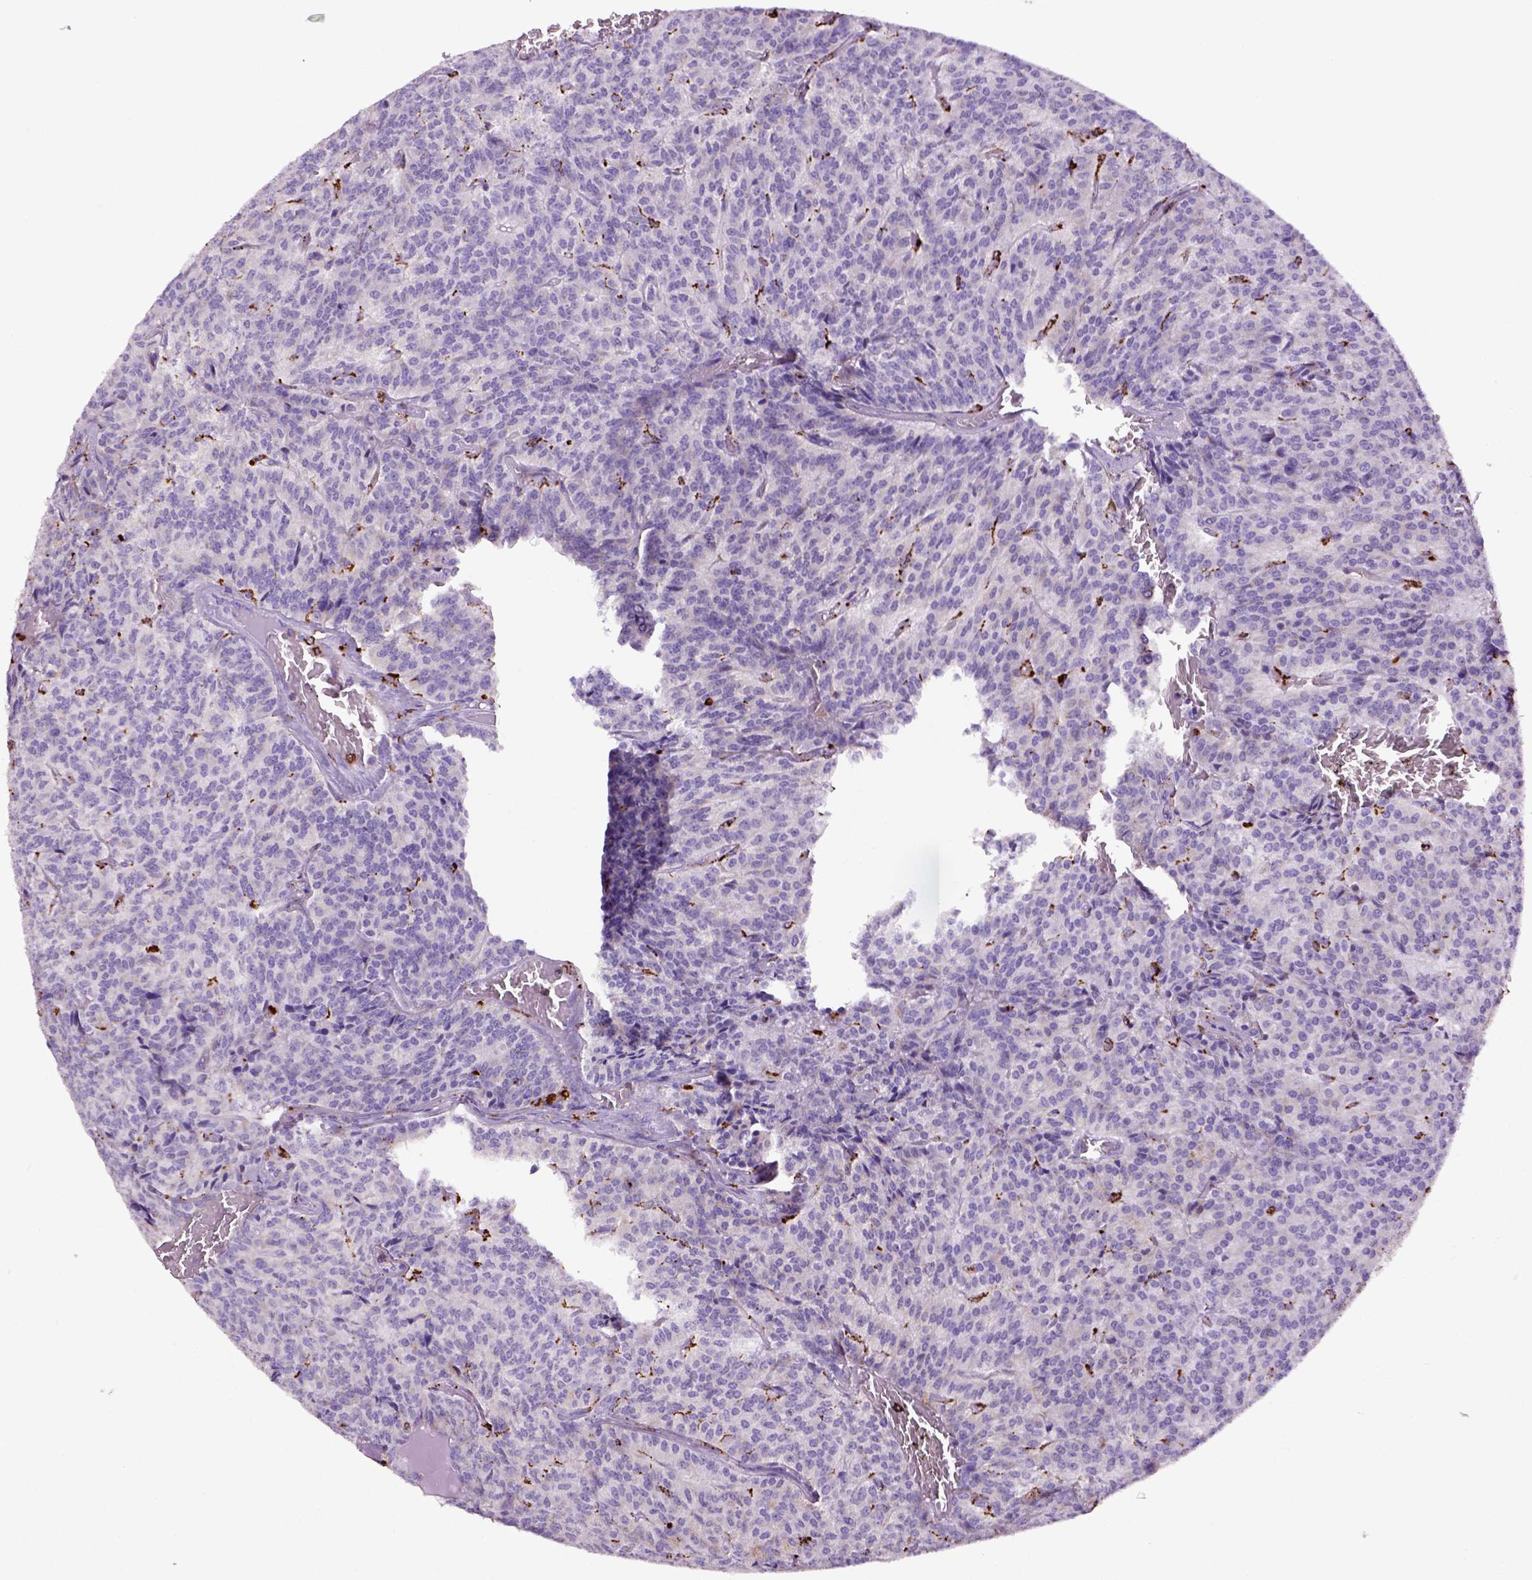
{"staining": {"intensity": "negative", "quantity": "none", "location": "none"}, "tissue": "carcinoid", "cell_type": "Tumor cells", "image_type": "cancer", "snomed": [{"axis": "morphology", "description": "Carcinoid, malignant, NOS"}, {"axis": "topography", "description": "Lung"}], "caption": "This is a histopathology image of immunohistochemistry (IHC) staining of carcinoid, which shows no positivity in tumor cells.", "gene": "CD68", "patient": {"sex": "male", "age": 70}}